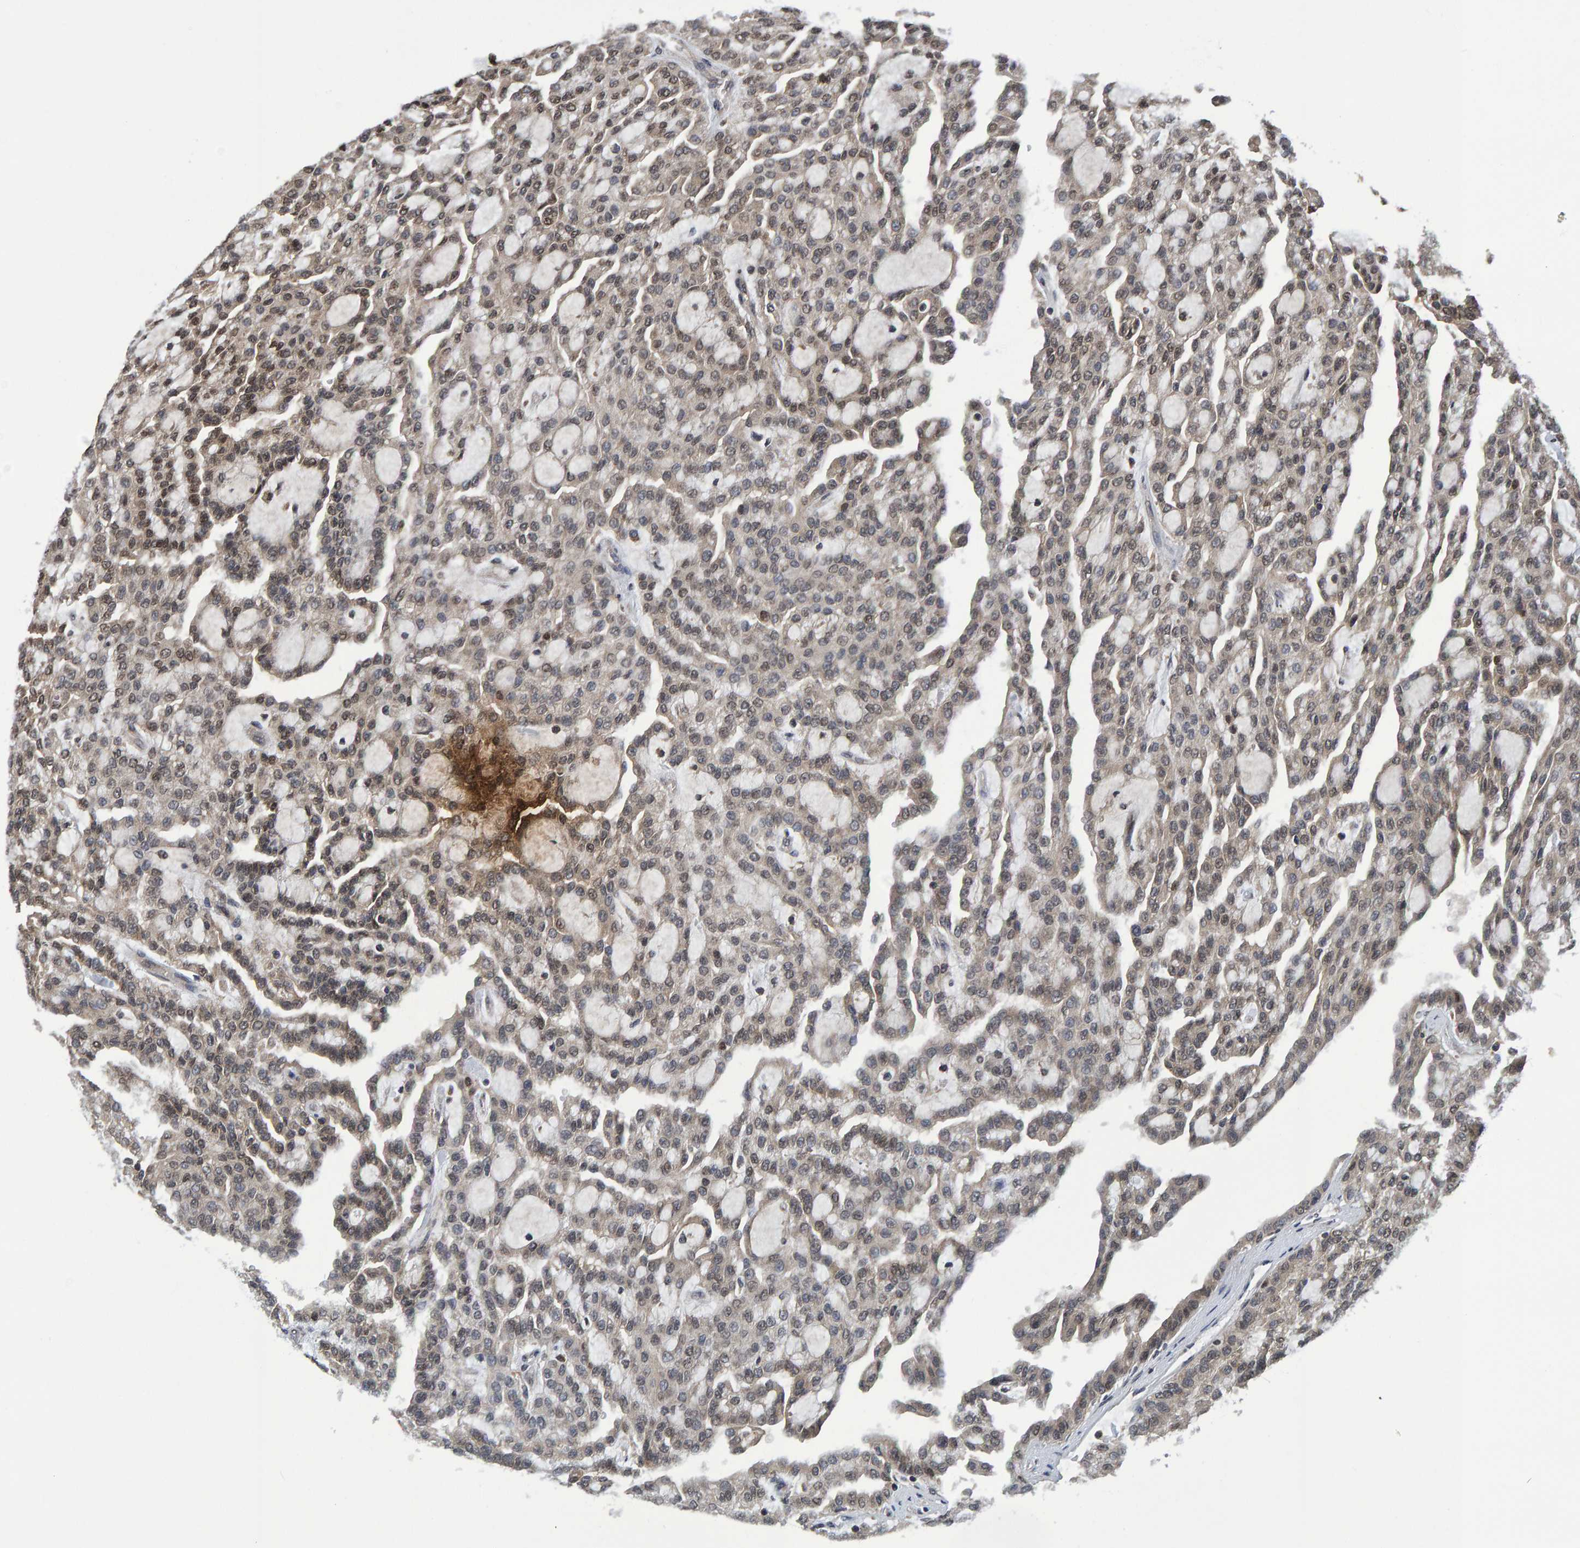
{"staining": {"intensity": "weak", "quantity": ">75%", "location": "cytoplasmic/membranous,nuclear"}, "tissue": "renal cancer", "cell_type": "Tumor cells", "image_type": "cancer", "snomed": [{"axis": "morphology", "description": "Adenocarcinoma, NOS"}, {"axis": "topography", "description": "Kidney"}], "caption": "Human renal cancer stained with a brown dye demonstrates weak cytoplasmic/membranous and nuclear positive positivity in about >75% of tumor cells.", "gene": "GAB2", "patient": {"sex": "male", "age": 63}}